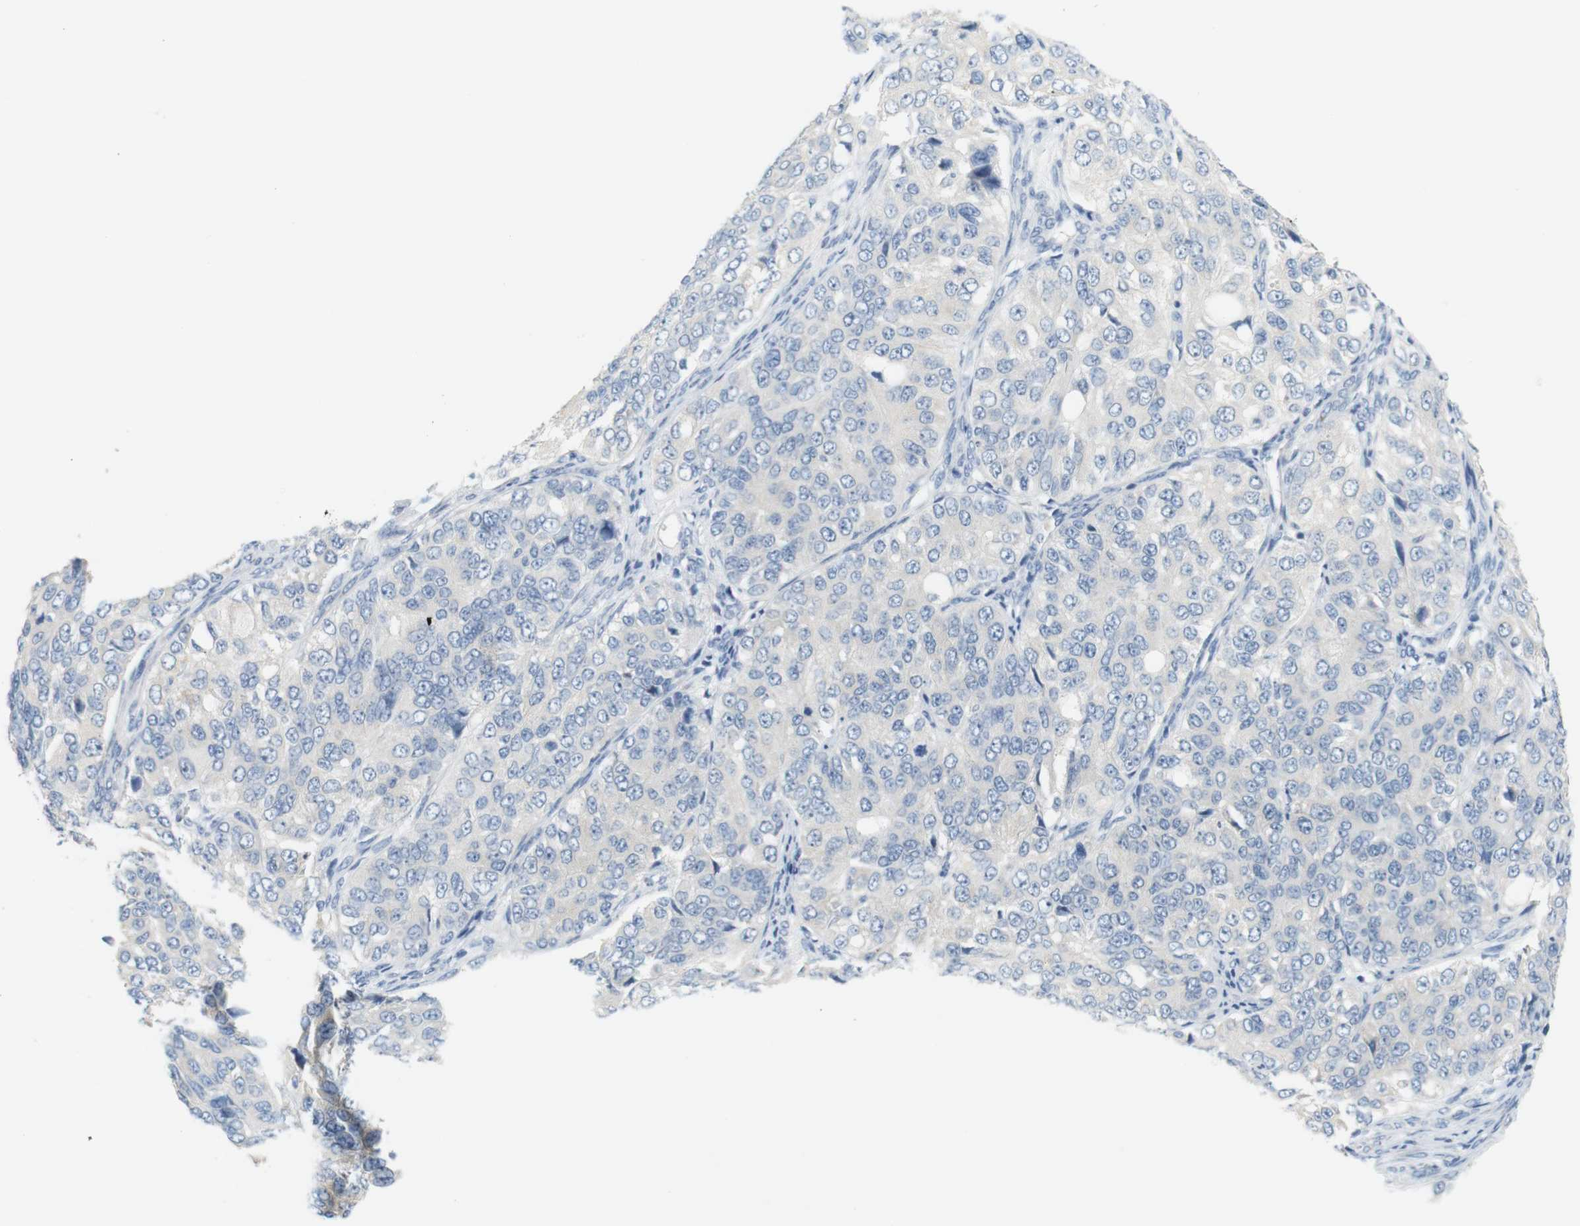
{"staining": {"intensity": "negative", "quantity": "none", "location": "none"}, "tissue": "ovarian cancer", "cell_type": "Tumor cells", "image_type": "cancer", "snomed": [{"axis": "morphology", "description": "Carcinoma, endometroid"}, {"axis": "topography", "description": "Ovary"}], "caption": "Histopathology image shows no significant protein positivity in tumor cells of ovarian endometroid carcinoma.", "gene": "LRRK2", "patient": {"sex": "female", "age": 51}}